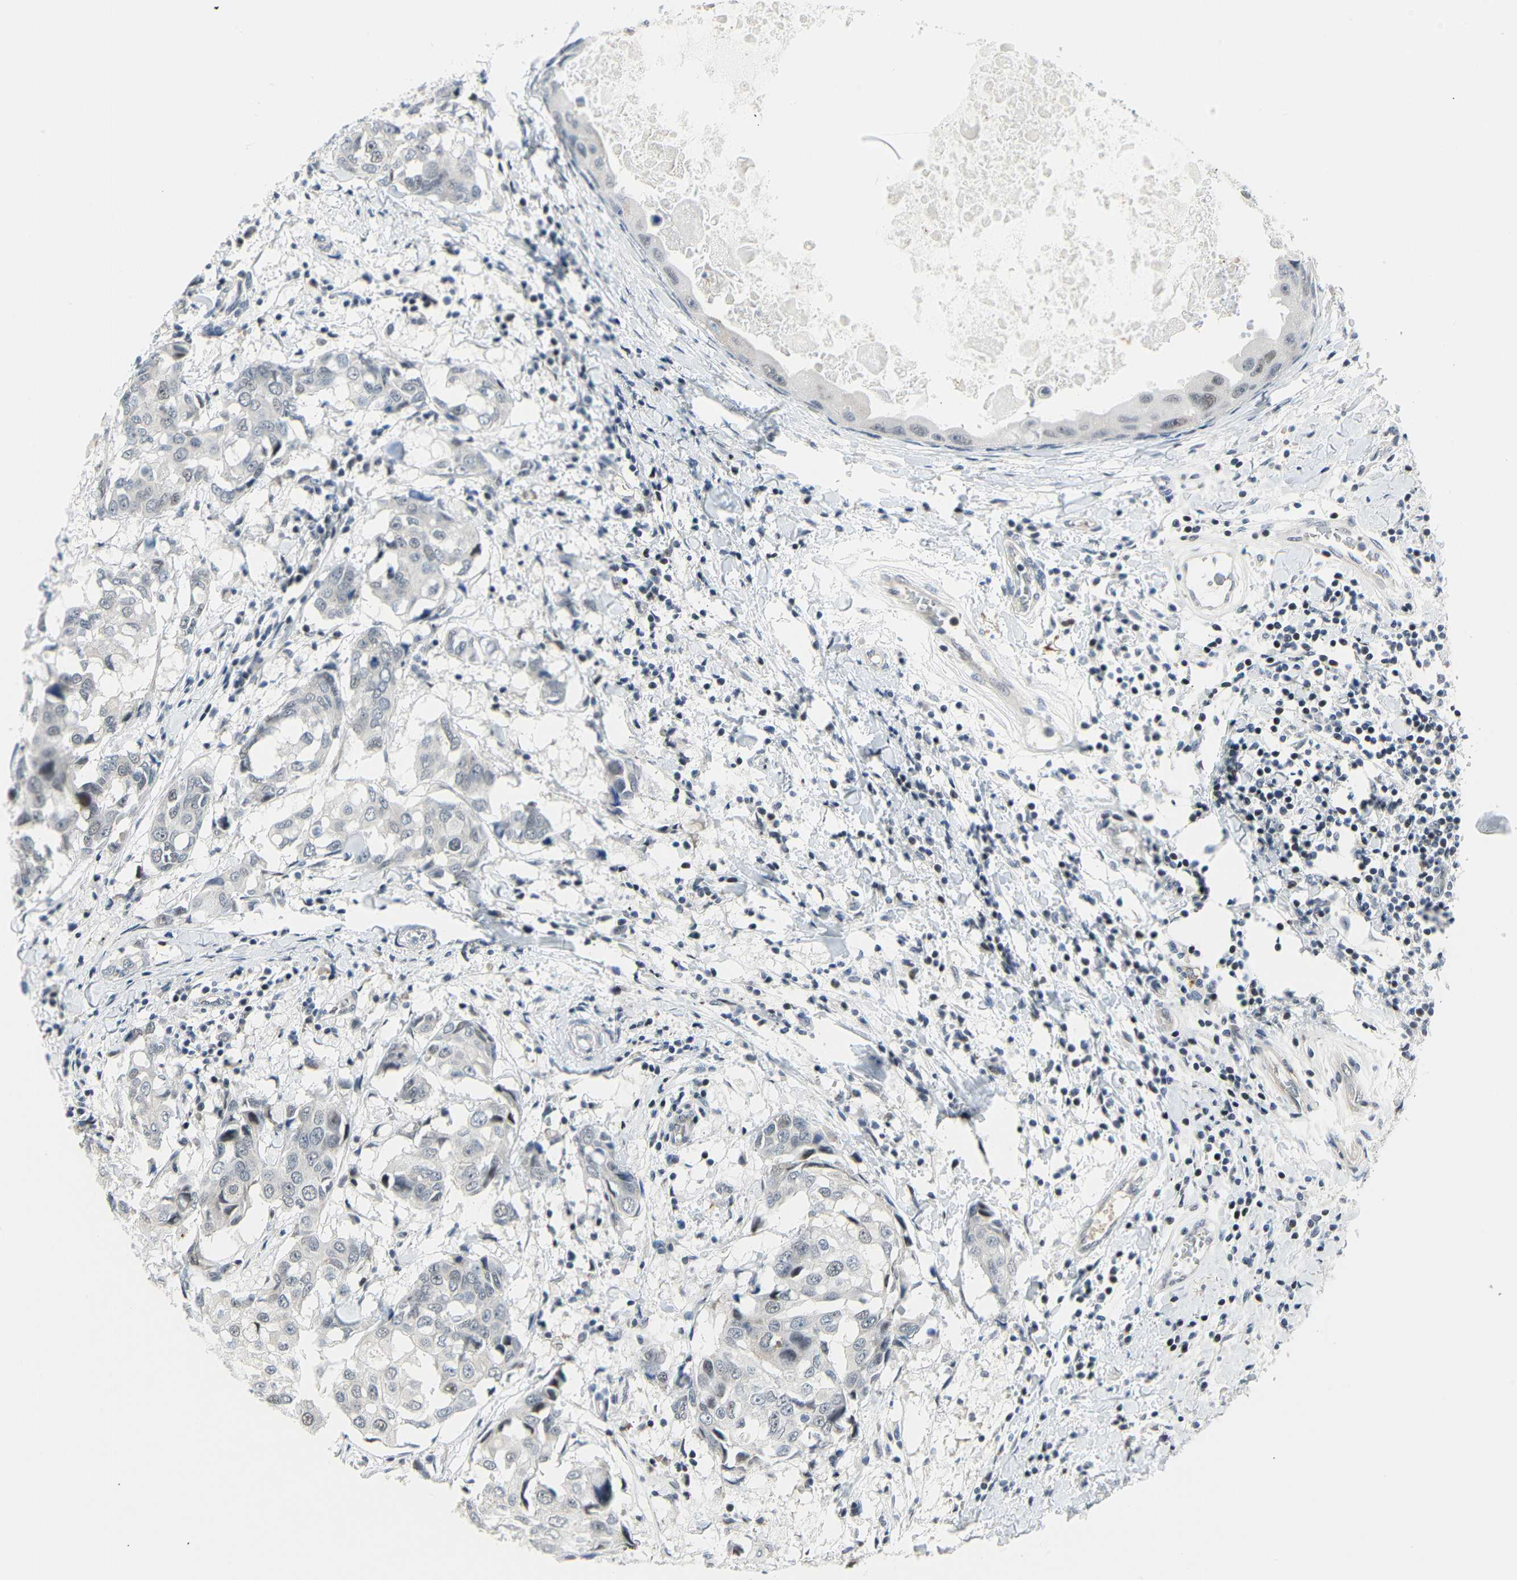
{"staining": {"intensity": "weak", "quantity": "<25%", "location": "nuclear"}, "tissue": "breast cancer", "cell_type": "Tumor cells", "image_type": "cancer", "snomed": [{"axis": "morphology", "description": "Duct carcinoma"}, {"axis": "topography", "description": "Breast"}], "caption": "This histopathology image is of breast intraductal carcinoma stained with IHC to label a protein in brown with the nuclei are counter-stained blue. There is no expression in tumor cells.", "gene": "IMPG2", "patient": {"sex": "female", "age": 27}}